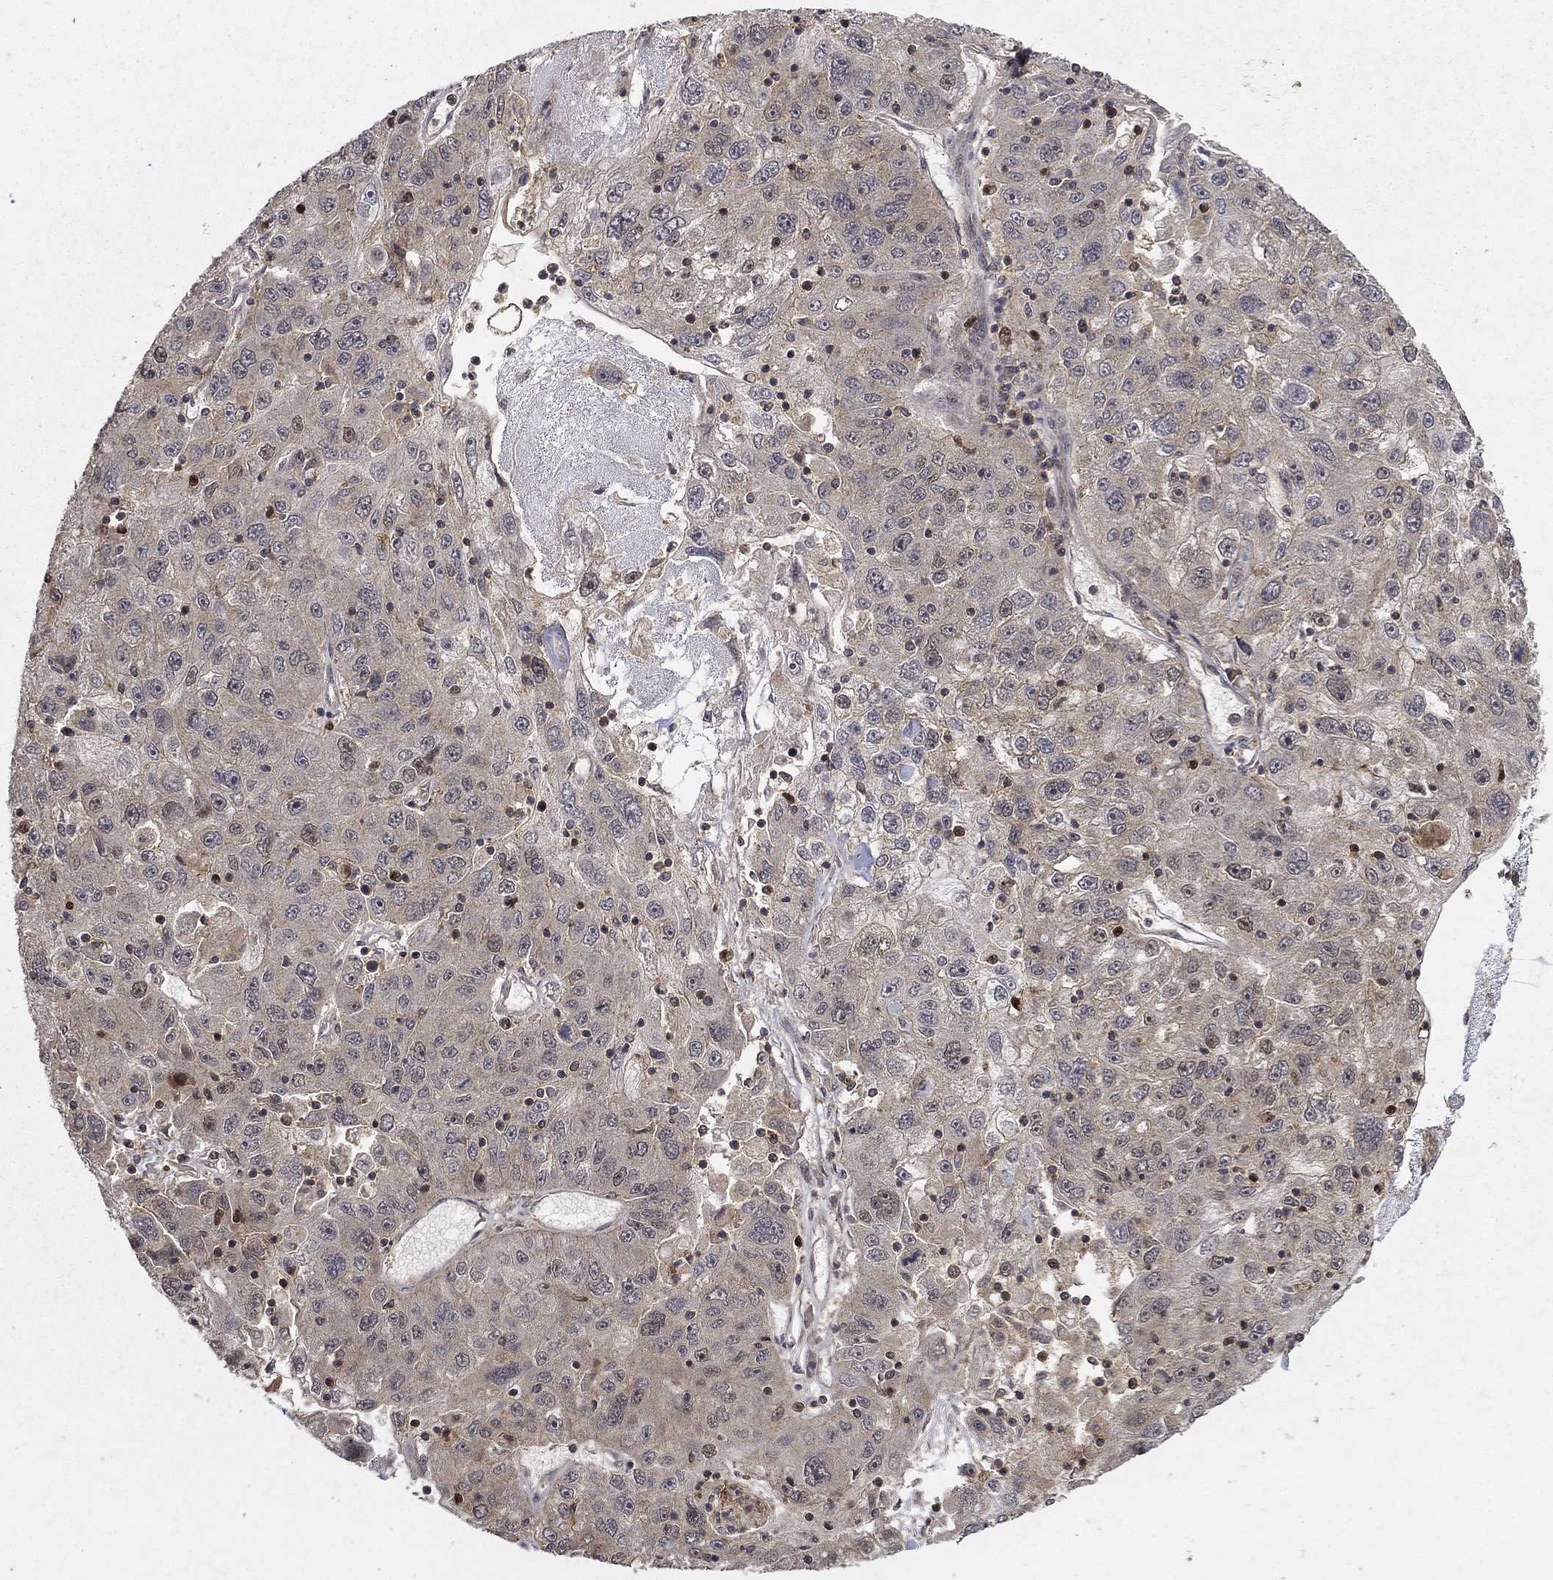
{"staining": {"intensity": "weak", "quantity": "25%-75%", "location": "cytoplasmic/membranous"}, "tissue": "stomach cancer", "cell_type": "Tumor cells", "image_type": "cancer", "snomed": [{"axis": "morphology", "description": "Adenocarcinoma, NOS"}, {"axis": "topography", "description": "Stomach"}], "caption": "This micrograph shows IHC staining of human stomach cancer (adenocarcinoma), with low weak cytoplasmic/membranous staining in approximately 25%-75% of tumor cells.", "gene": "CCDC66", "patient": {"sex": "male", "age": 56}}